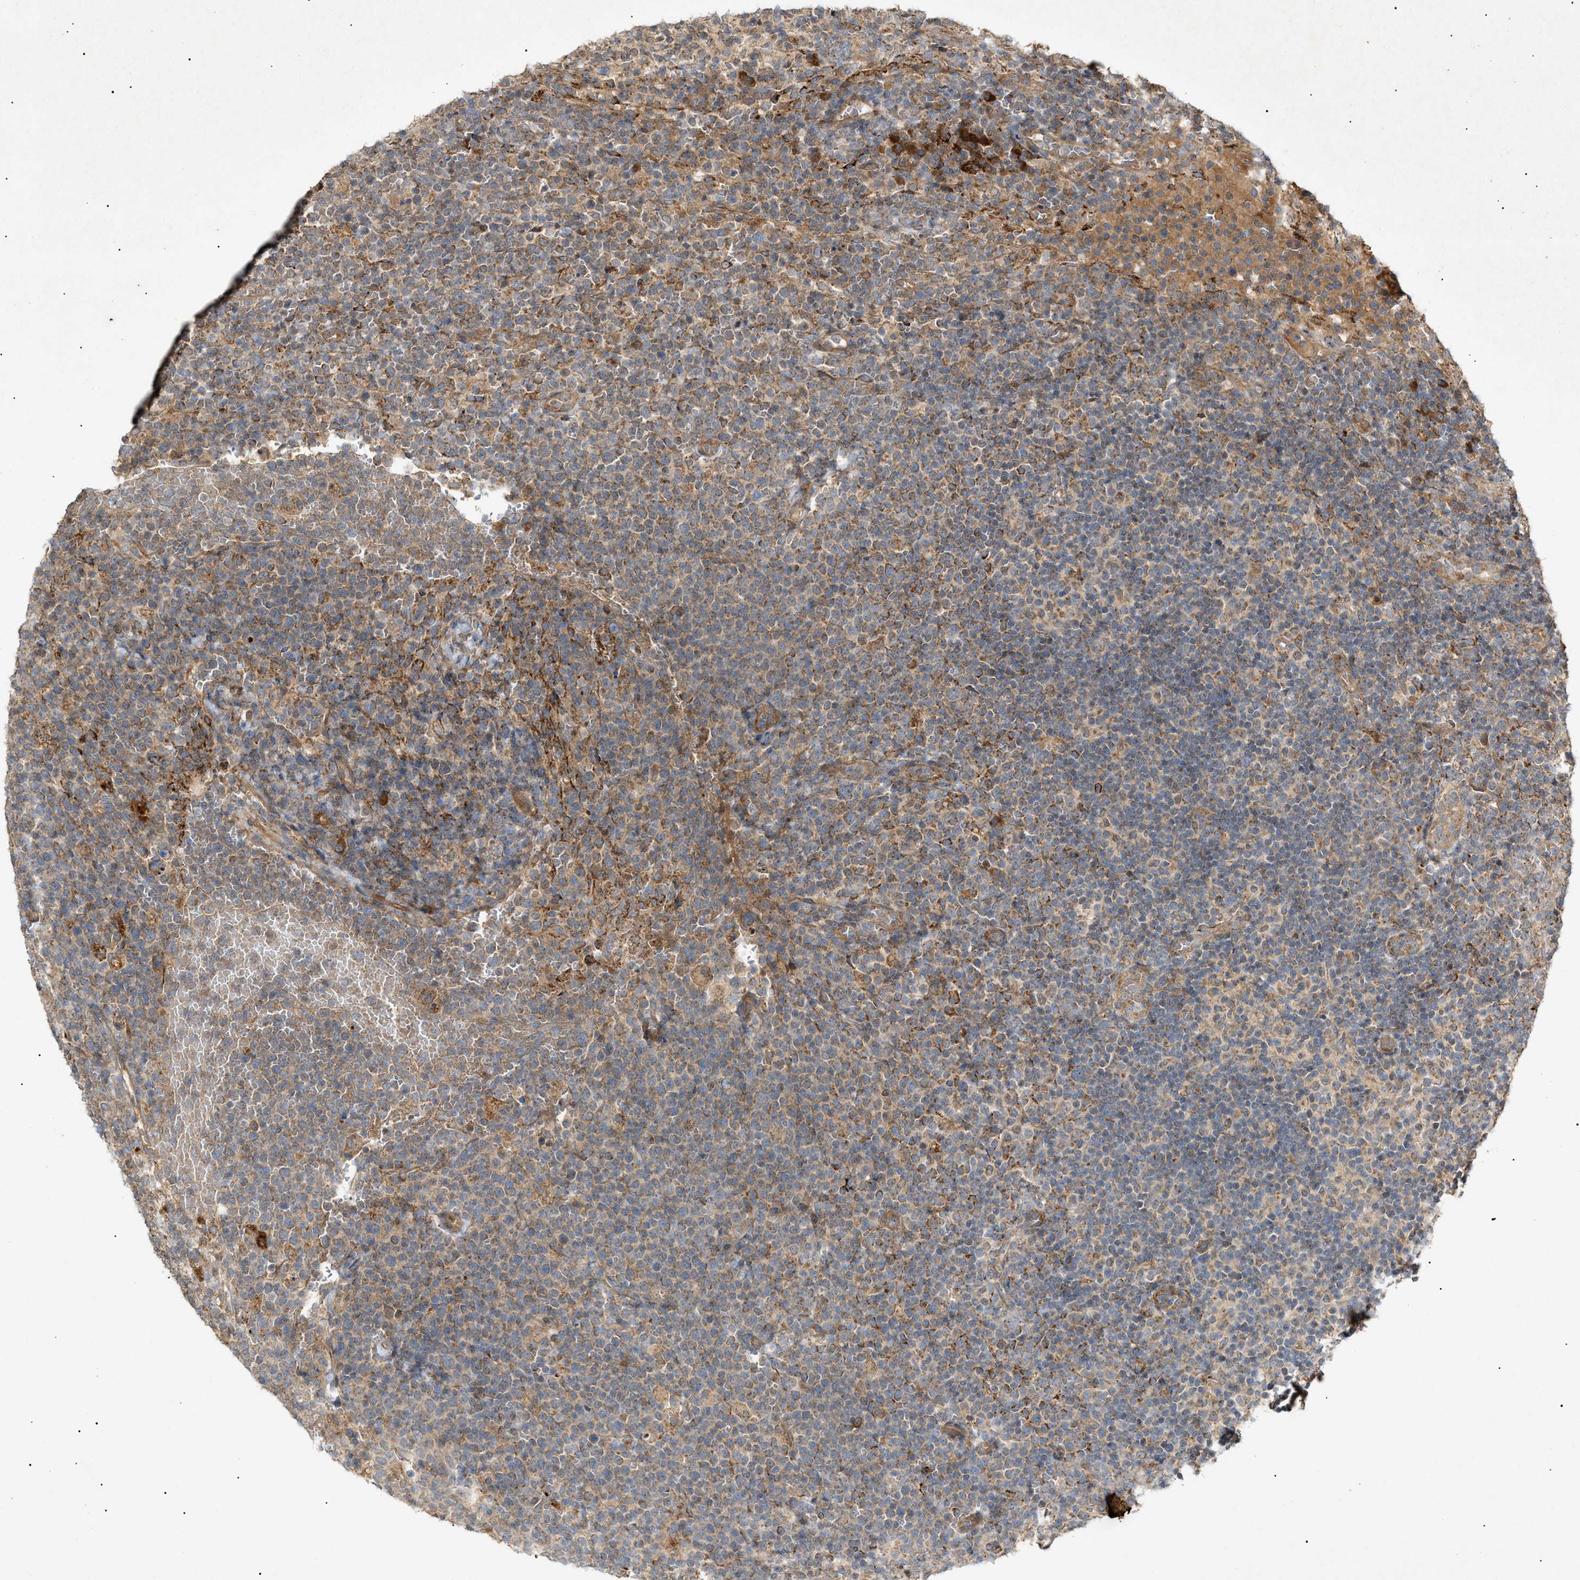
{"staining": {"intensity": "moderate", "quantity": "25%-75%", "location": "cytoplasmic/membranous"}, "tissue": "lymphoma", "cell_type": "Tumor cells", "image_type": "cancer", "snomed": [{"axis": "morphology", "description": "Malignant lymphoma, non-Hodgkin's type, High grade"}, {"axis": "topography", "description": "Lymph node"}], "caption": "Lymphoma stained with DAB (3,3'-diaminobenzidine) immunohistochemistry displays medium levels of moderate cytoplasmic/membranous positivity in approximately 25%-75% of tumor cells.", "gene": "MTCH1", "patient": {"sex": "male", "age": 61}}